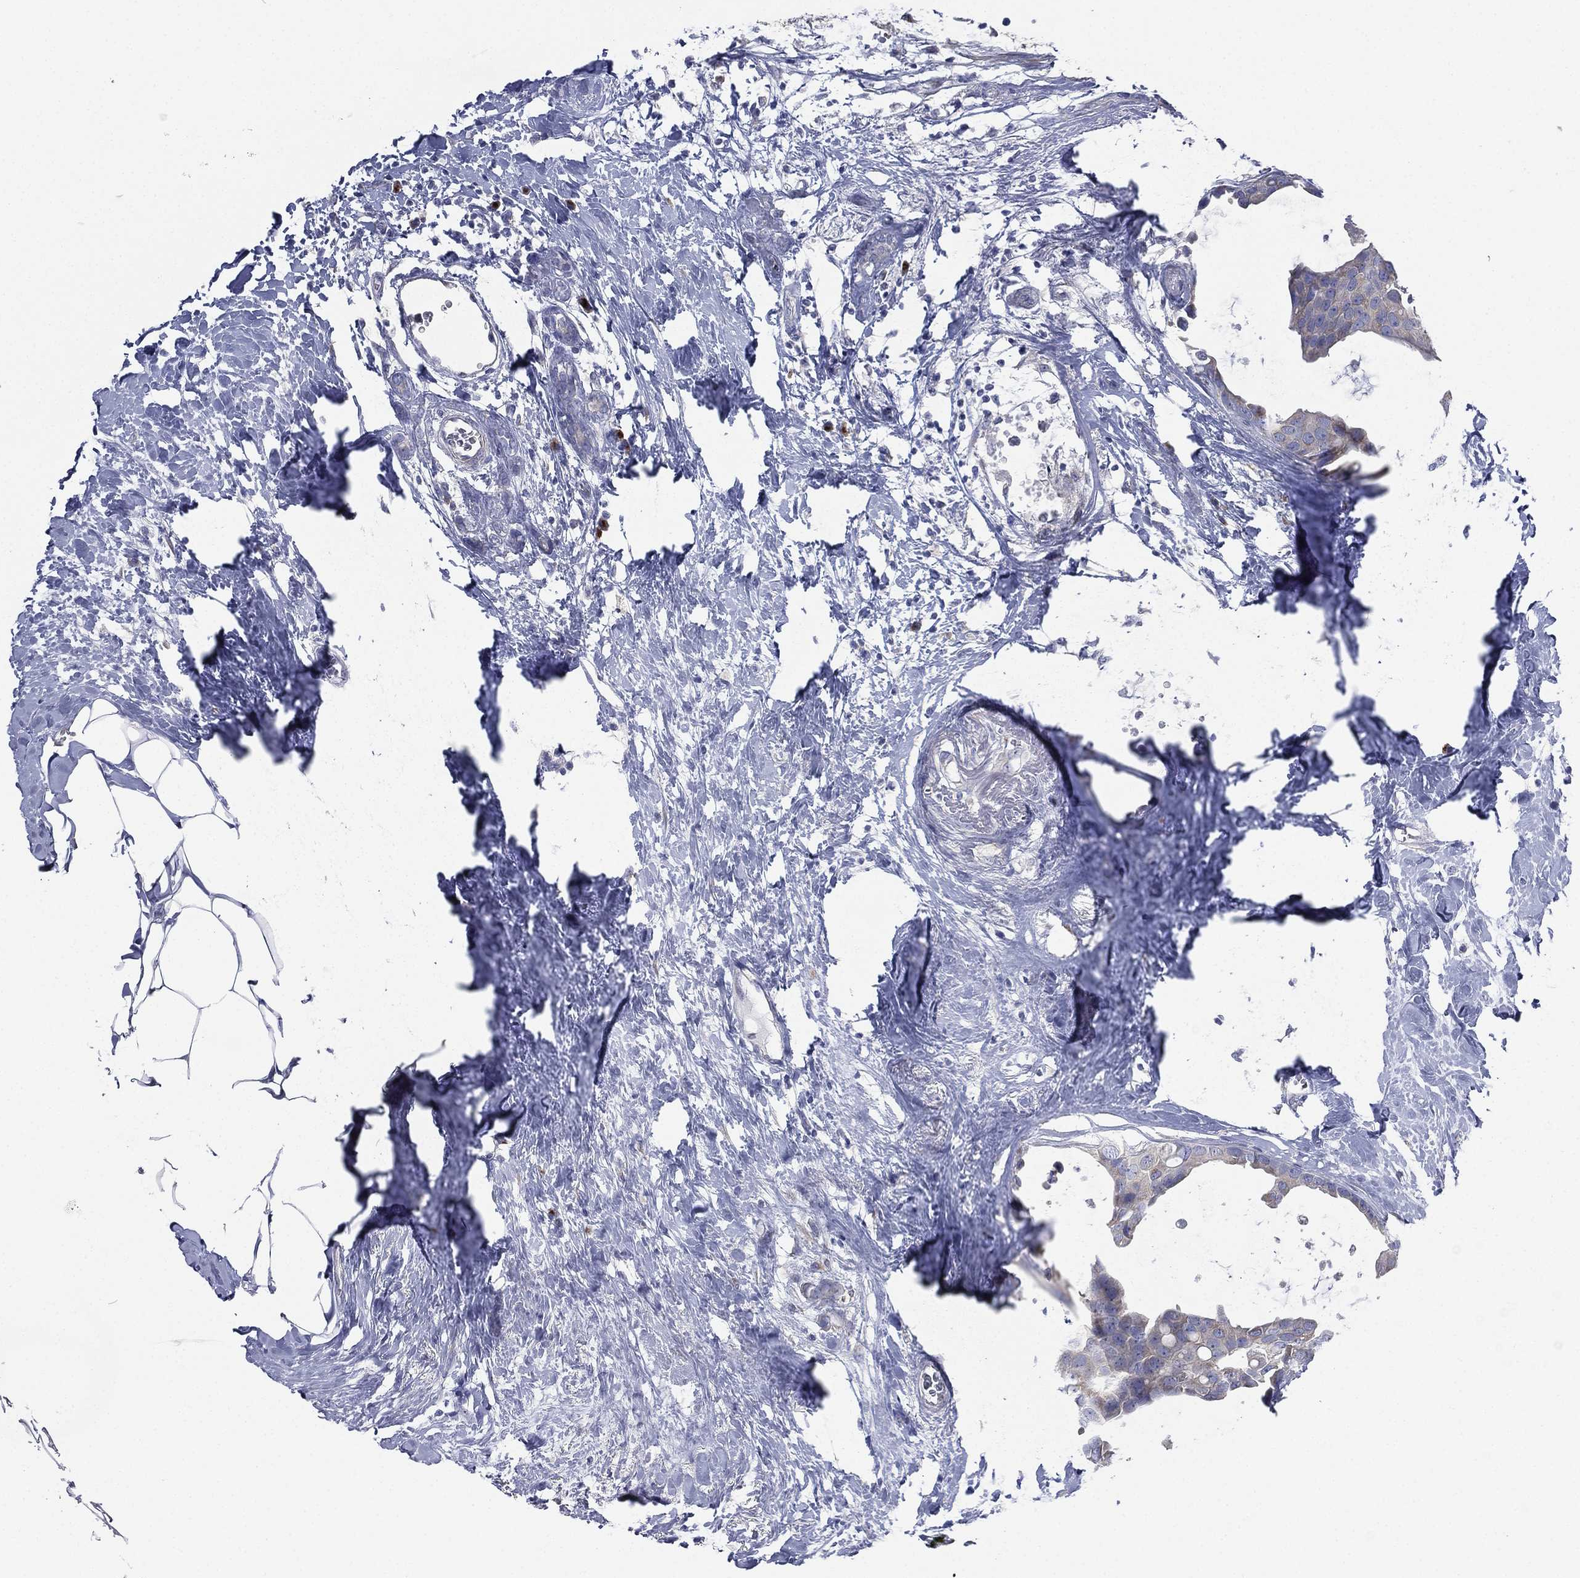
{"staining": {"intensity": "negative", "quantity": "none", "location": "none"}, "tissue": "breast cancer", "cell_type": "Tumor cells", "image_type": "cancer", "snomed": [{"axis": "morphology", "description": "Duct carcinoma"}, {"axis": "topography", "description": "Breast"}], "caption": "DAB (3,3'-diaminobenzidine) immunohistochemical staining of human breast cancer (intraductal carcinoma) demonstrates no significant positivity in tumor cells.", "gene": "ATP8A2", "patient": {"sex": "female", "age": 45}}